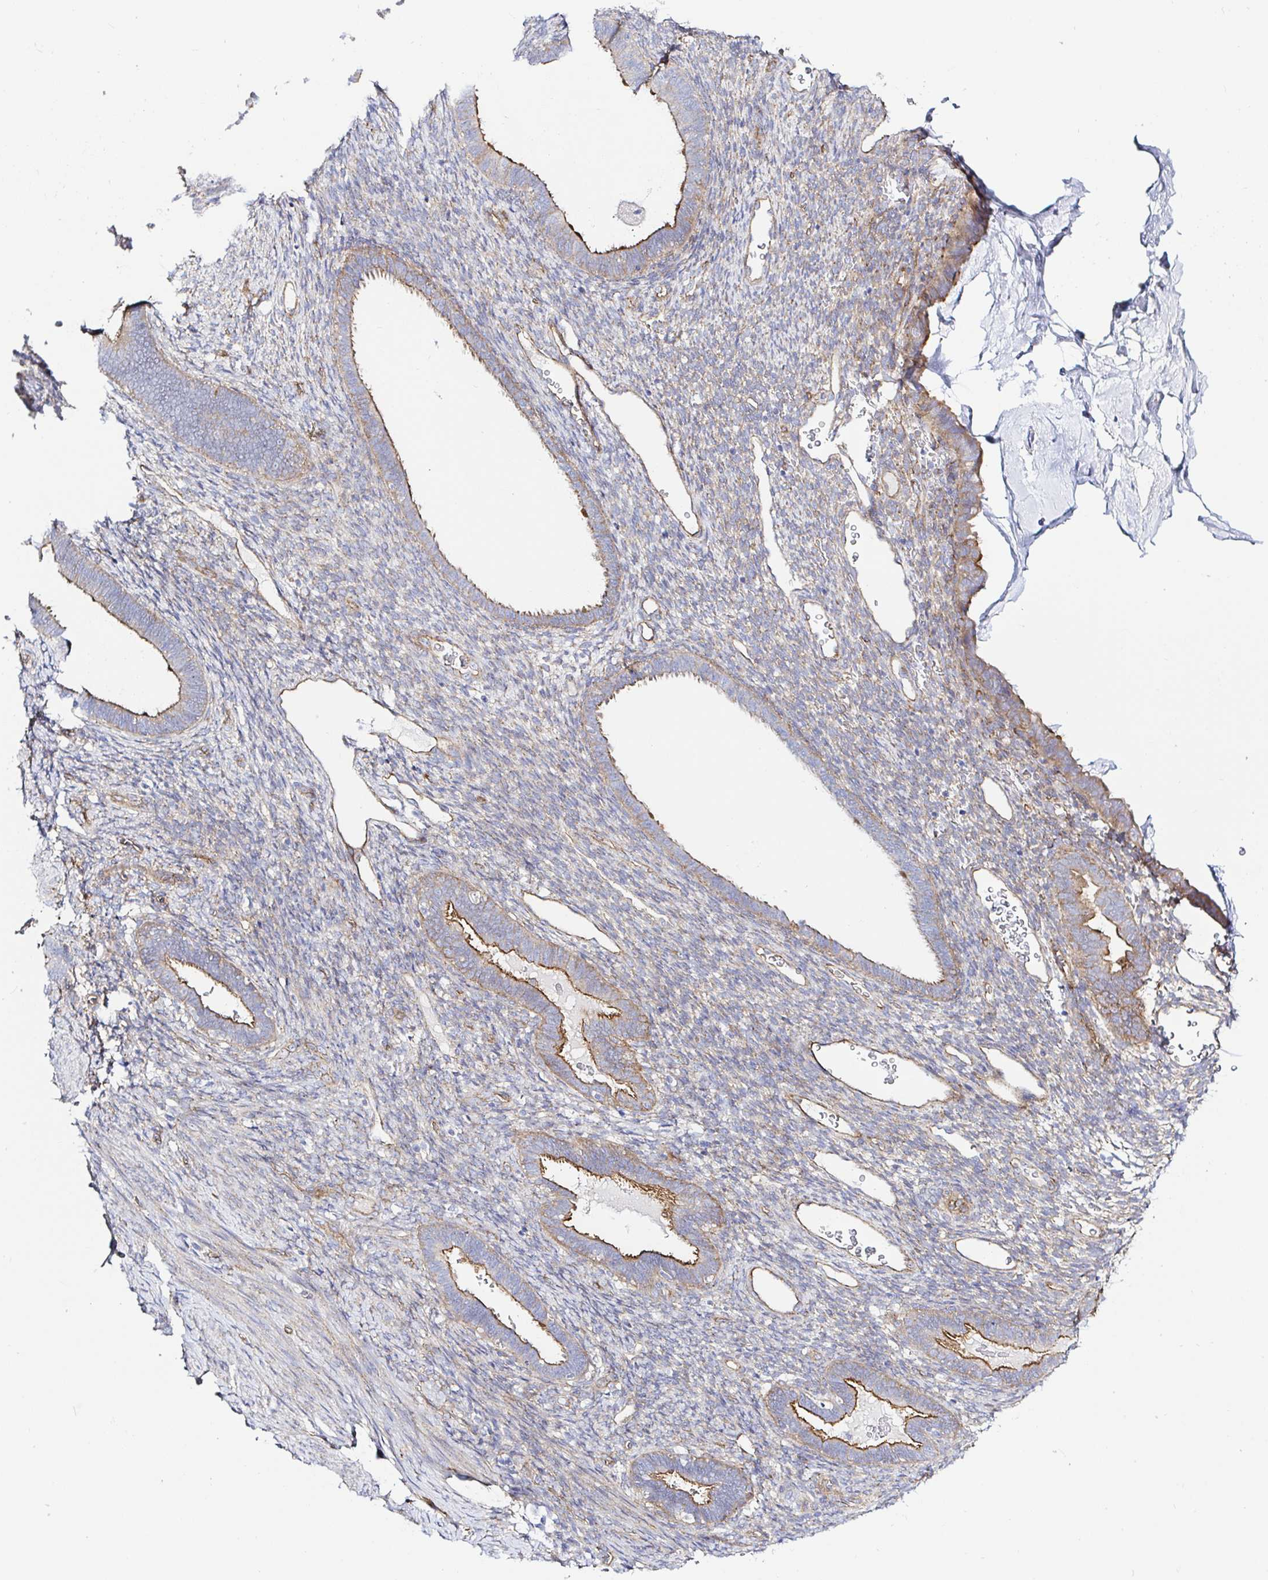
{"staining": {"intensity": "negative", "quantity": "none", "location": "none"}, "tissue": "endometrium", "cell_type": "Cells in endometrial stroma", "image_type": "normal", "snomed": [{"axis": "morphology", "description": "Normal tissue, NOS"}, {"axis": "topography", "description": "Endometrium"}], "caption": "The histopathology image demonstrates no staining of cells in endometrial stroma in unremarkable endometrium. (DAB IHC with hematoxylin counter stain).", "gene": "ARL4D", "patient": {"sex": "female", "age": 34}}